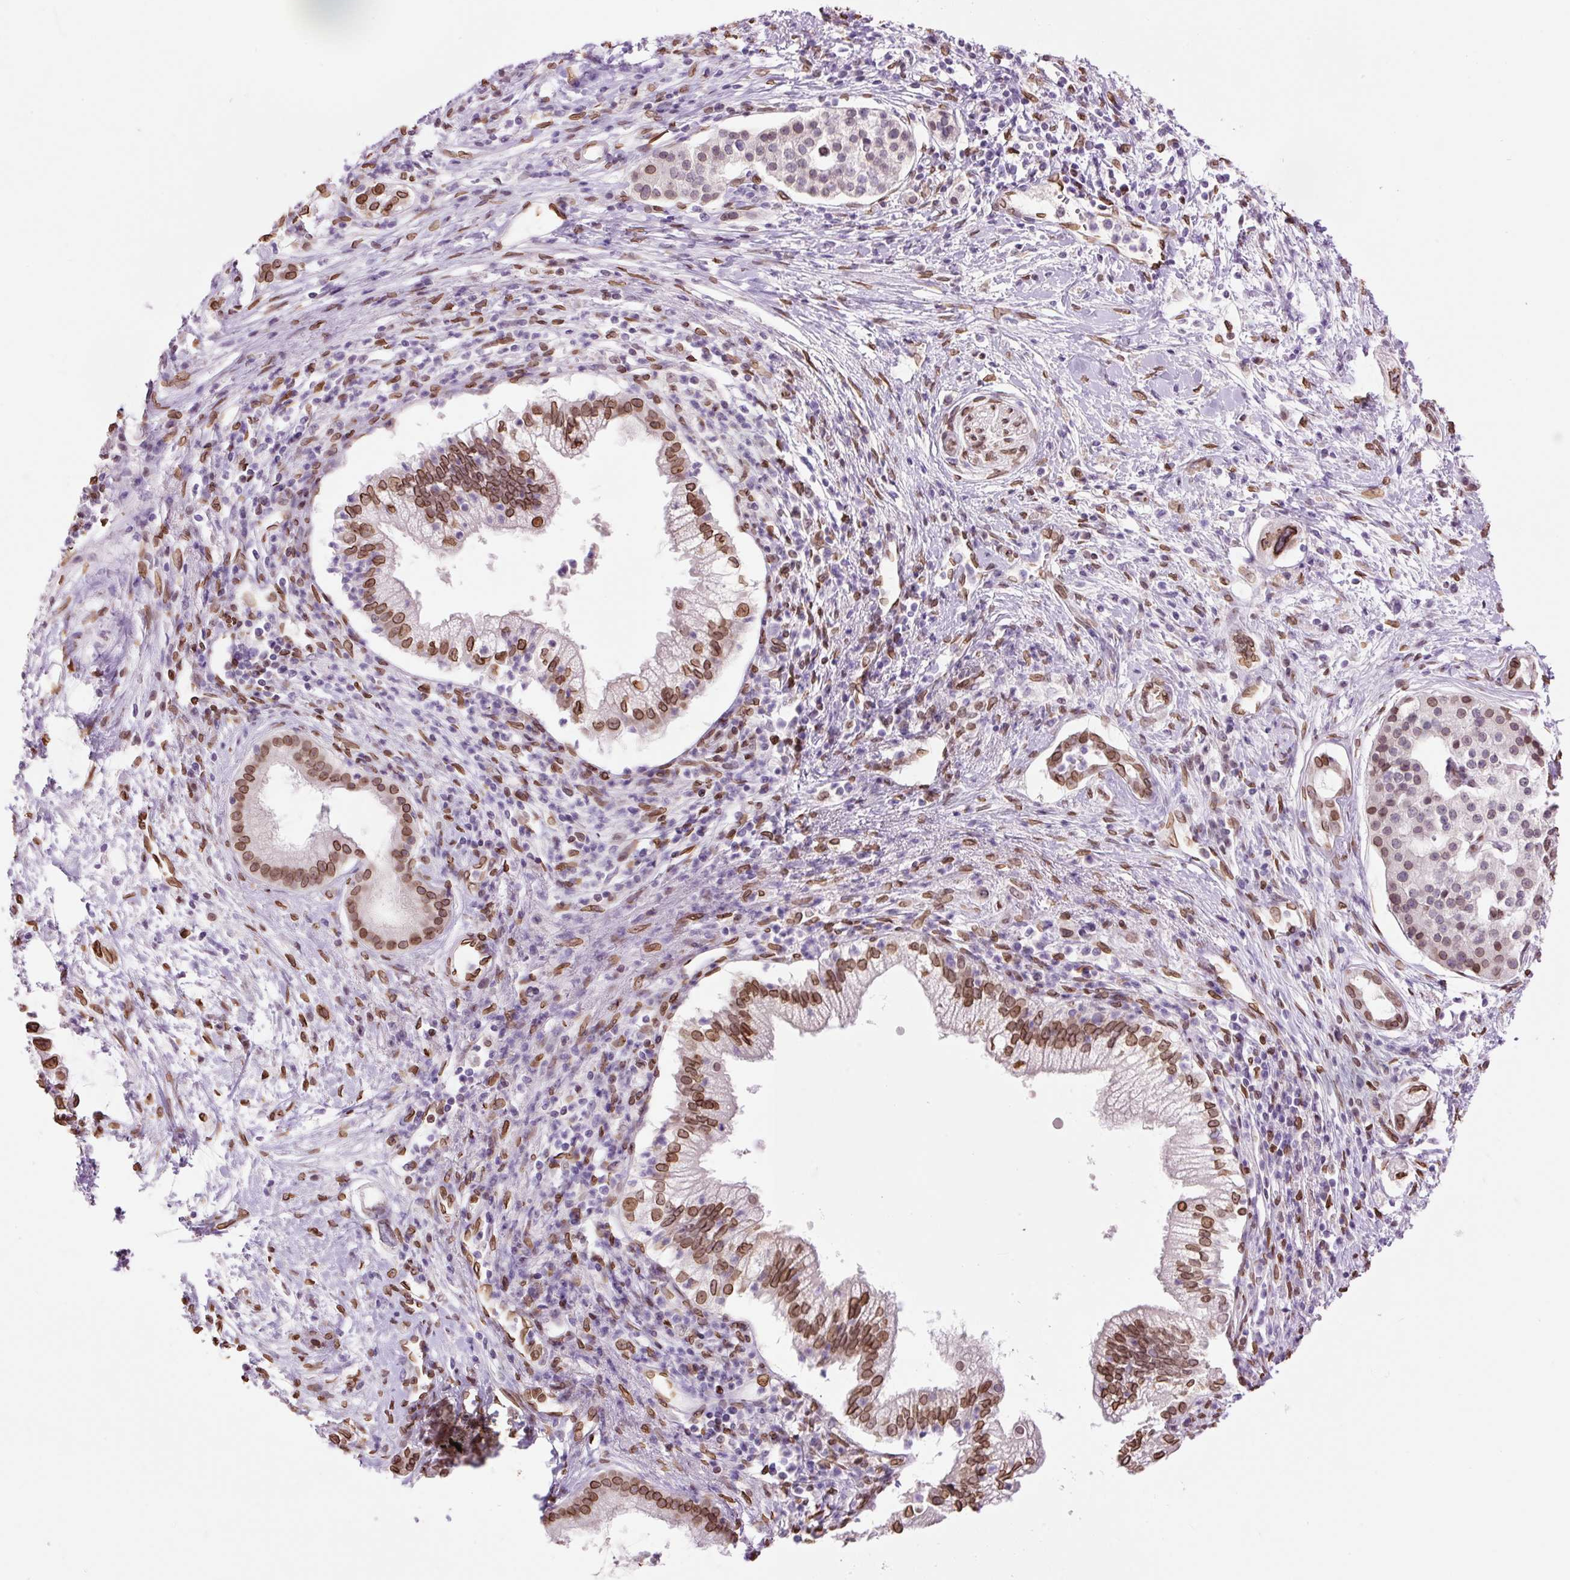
{"staining": {"intensity": "moderate", "quantity": ">75%", "location": "cytoplasmic/membranous,nuclear"}, "tissue": "pancreatic cancer", "cell_type": "Tumor cells", "image_type": "cancer", "snomed": [{"axis": "morphology", "description": "Adenocarcinoma, NOS"}, {"axis": "topography", "description": "Pancreas"}], "caption": "A brown stain shows moderate cytoplasmic/membranous and nuclear expression of a protein in pancreatic cancer (adenocarcinoma) tumor cells.", "gene": "ZNF224", "patient": {"sex": "male", "age": 70}}